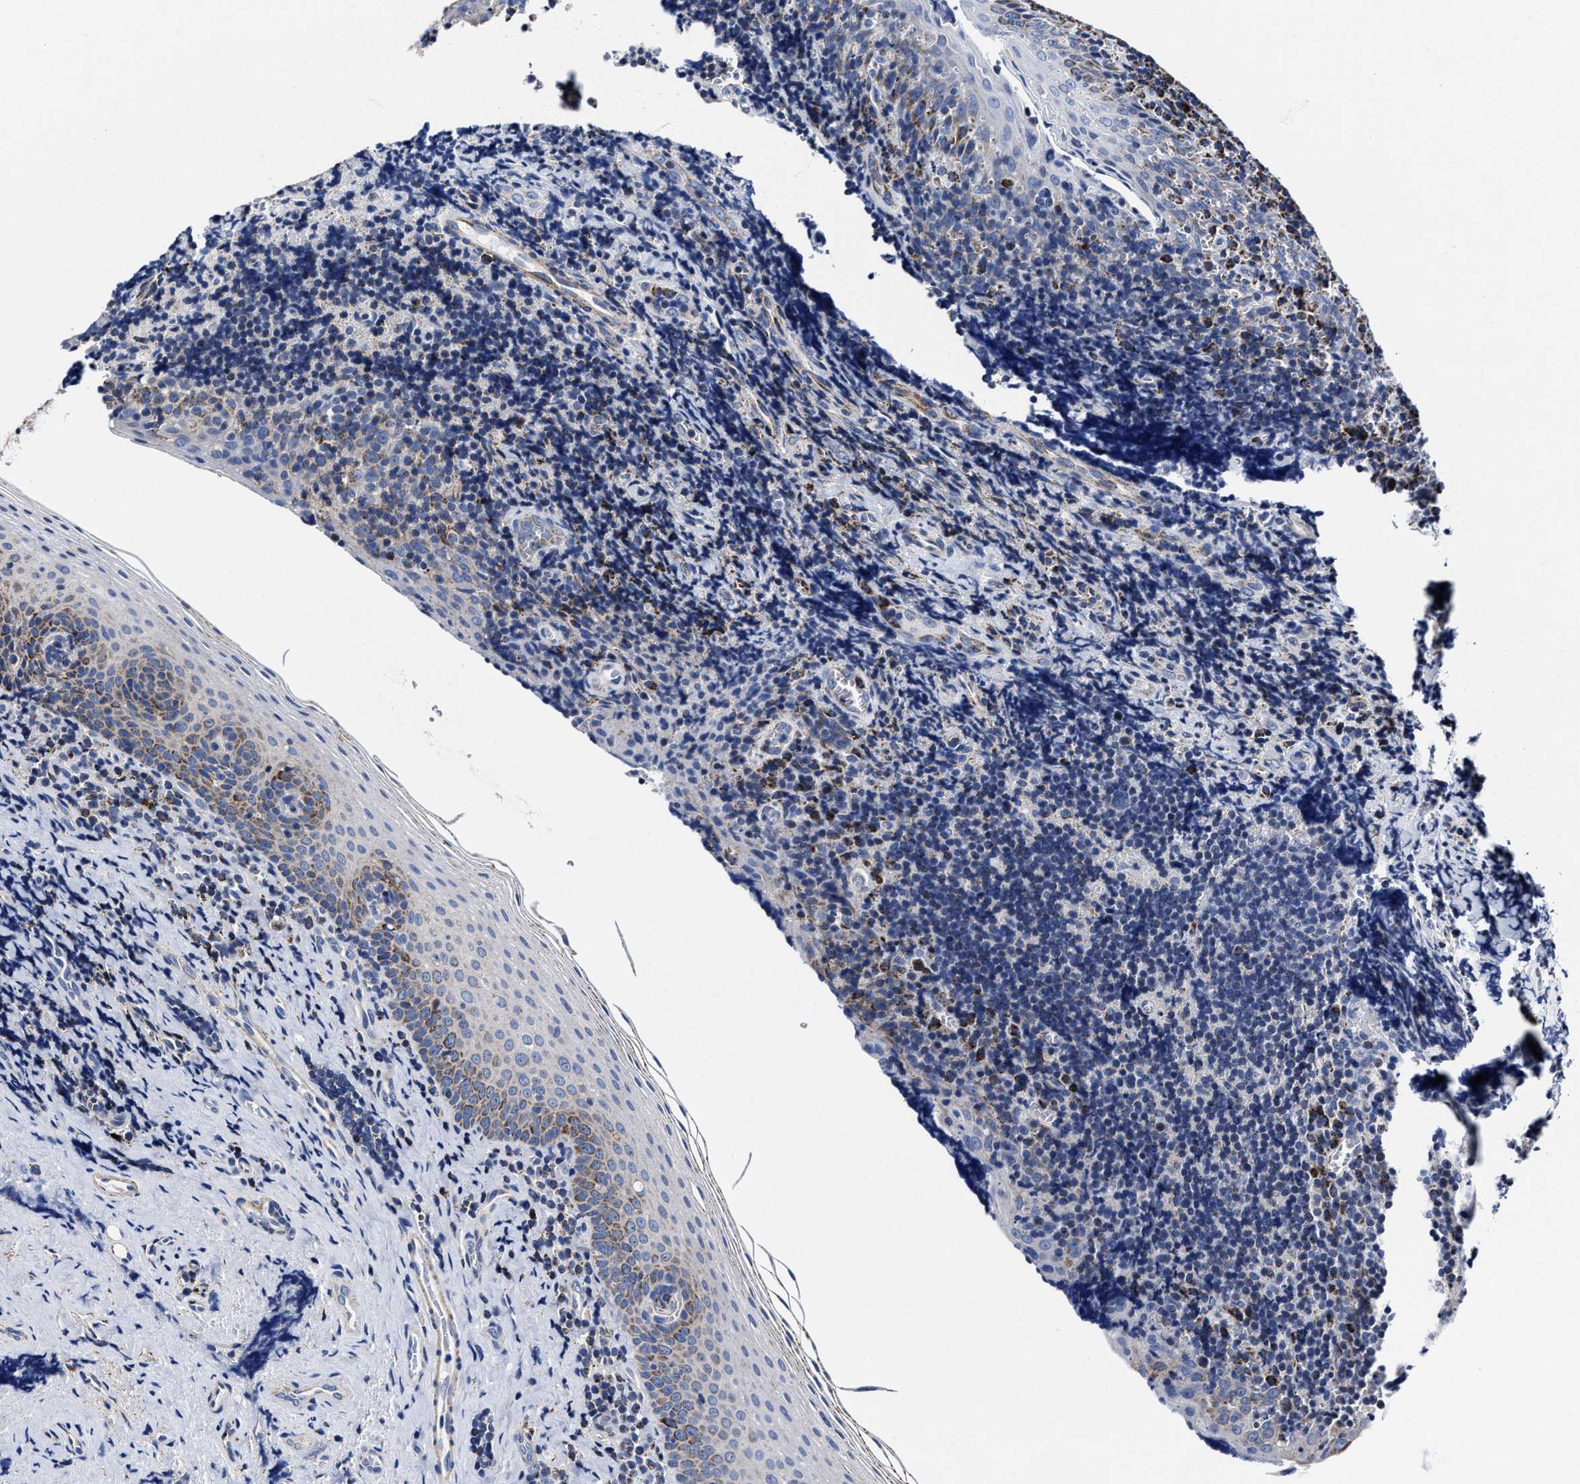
{"staining": {"intensity": "weak", "quantity": "<25%", "location": "cytoplasmic/membranous"}, "tissue": "tonsil", "cell_type": "Germinal center cells", "image_type": "normal", "snomed": [{"axis": "morphology", "description": "Normal tissue, NOS"}, {"axis": "morphology", "description": "Inflammation, NOS"}, {"axis": "topography", "description": "Tonsil"}], "caption": "Immunohistochemistry (IHC) of unremarkable tonsil shows no staining in germinal center cells.", "gene": "HINT2", "patient": {"sex": "female", "age": 31}}